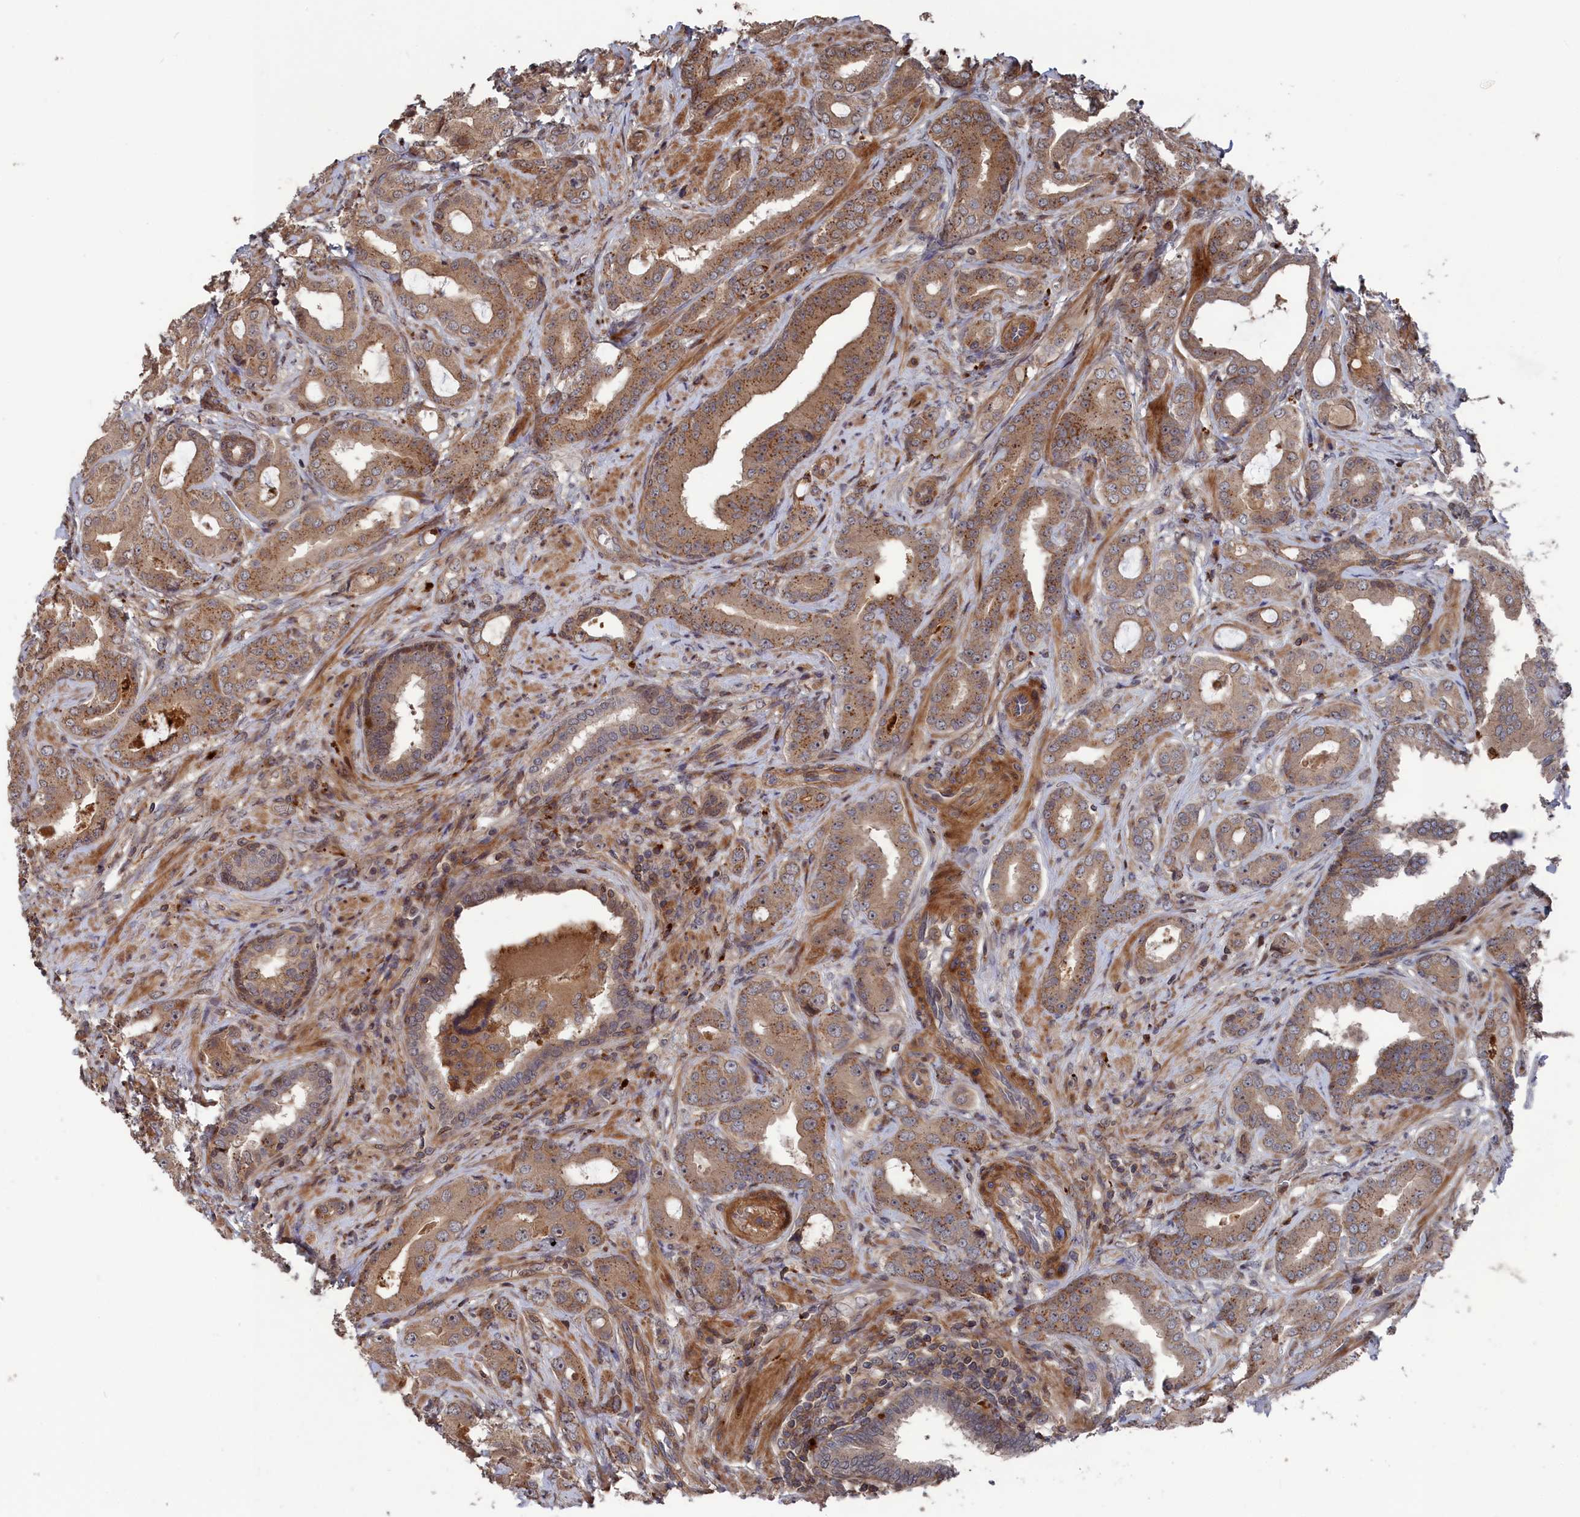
{"staining": {"intensity": "moderate", "quantity": "25%-75%", "location": "cytoplasmic/membranous"}, "tissue": "prostate cancer", "cell_type": "Tumor cells", "image_type": "cancer", "snomed": [{"axis": "morphology", "description": "Adenocarcinoma, Low grade"}, {"axis": "topography", "description": "Prostate"}], "caption": "Human prostate cancer stained with a brown dye displays moderate cytoplasmic/membranous positive positivity in approximately 25%-75% of tumor cells.", "gene": "PLA2G15", "patient": {"sex": "male", "age": 57}}